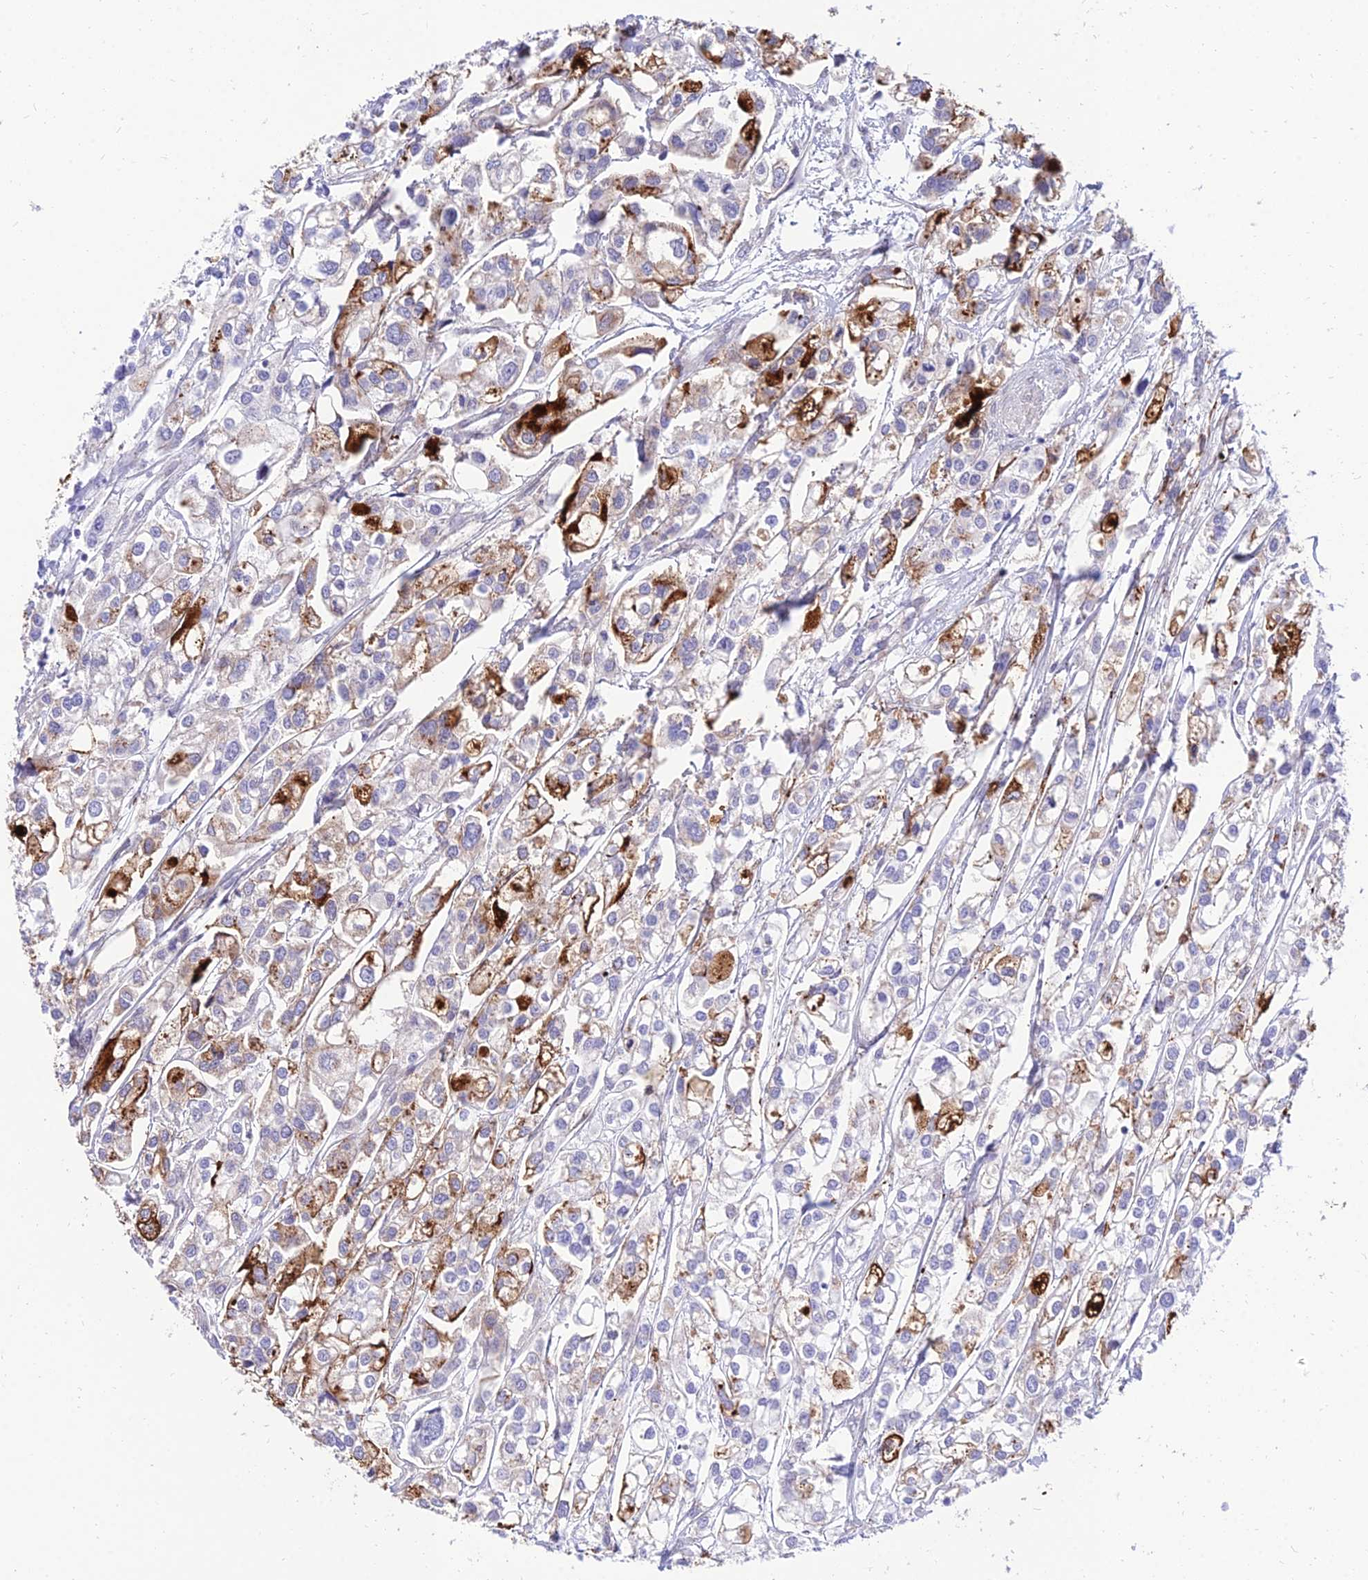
{"staining": {"intensity": "strong", "quantity": "<25%", "location": "cytoplasmic/membranous"}, "tissue": "urothelial cancer", "cell_type": "Tumor cells", "image_type": "cancer", "snomed": [{"axis": "morphology", "description": "Urothelial carcinoma, High grade"}, {"axis": "topography", "description": "Urinary bladder"}], "caption": "Protein analysis of urothelial cancer tissue exhibits strong cytoplasmic/membranous positivity in approximately <25% of tumor cells. The protein of interest is stained brown, and the nuclei are stained in blue (DAB (3,3'-diaminobenzidine) IHC with brightfield microscopy, high magnification).", "gene": "TAC3", "patient": {"sex": "male", "age": 67}}